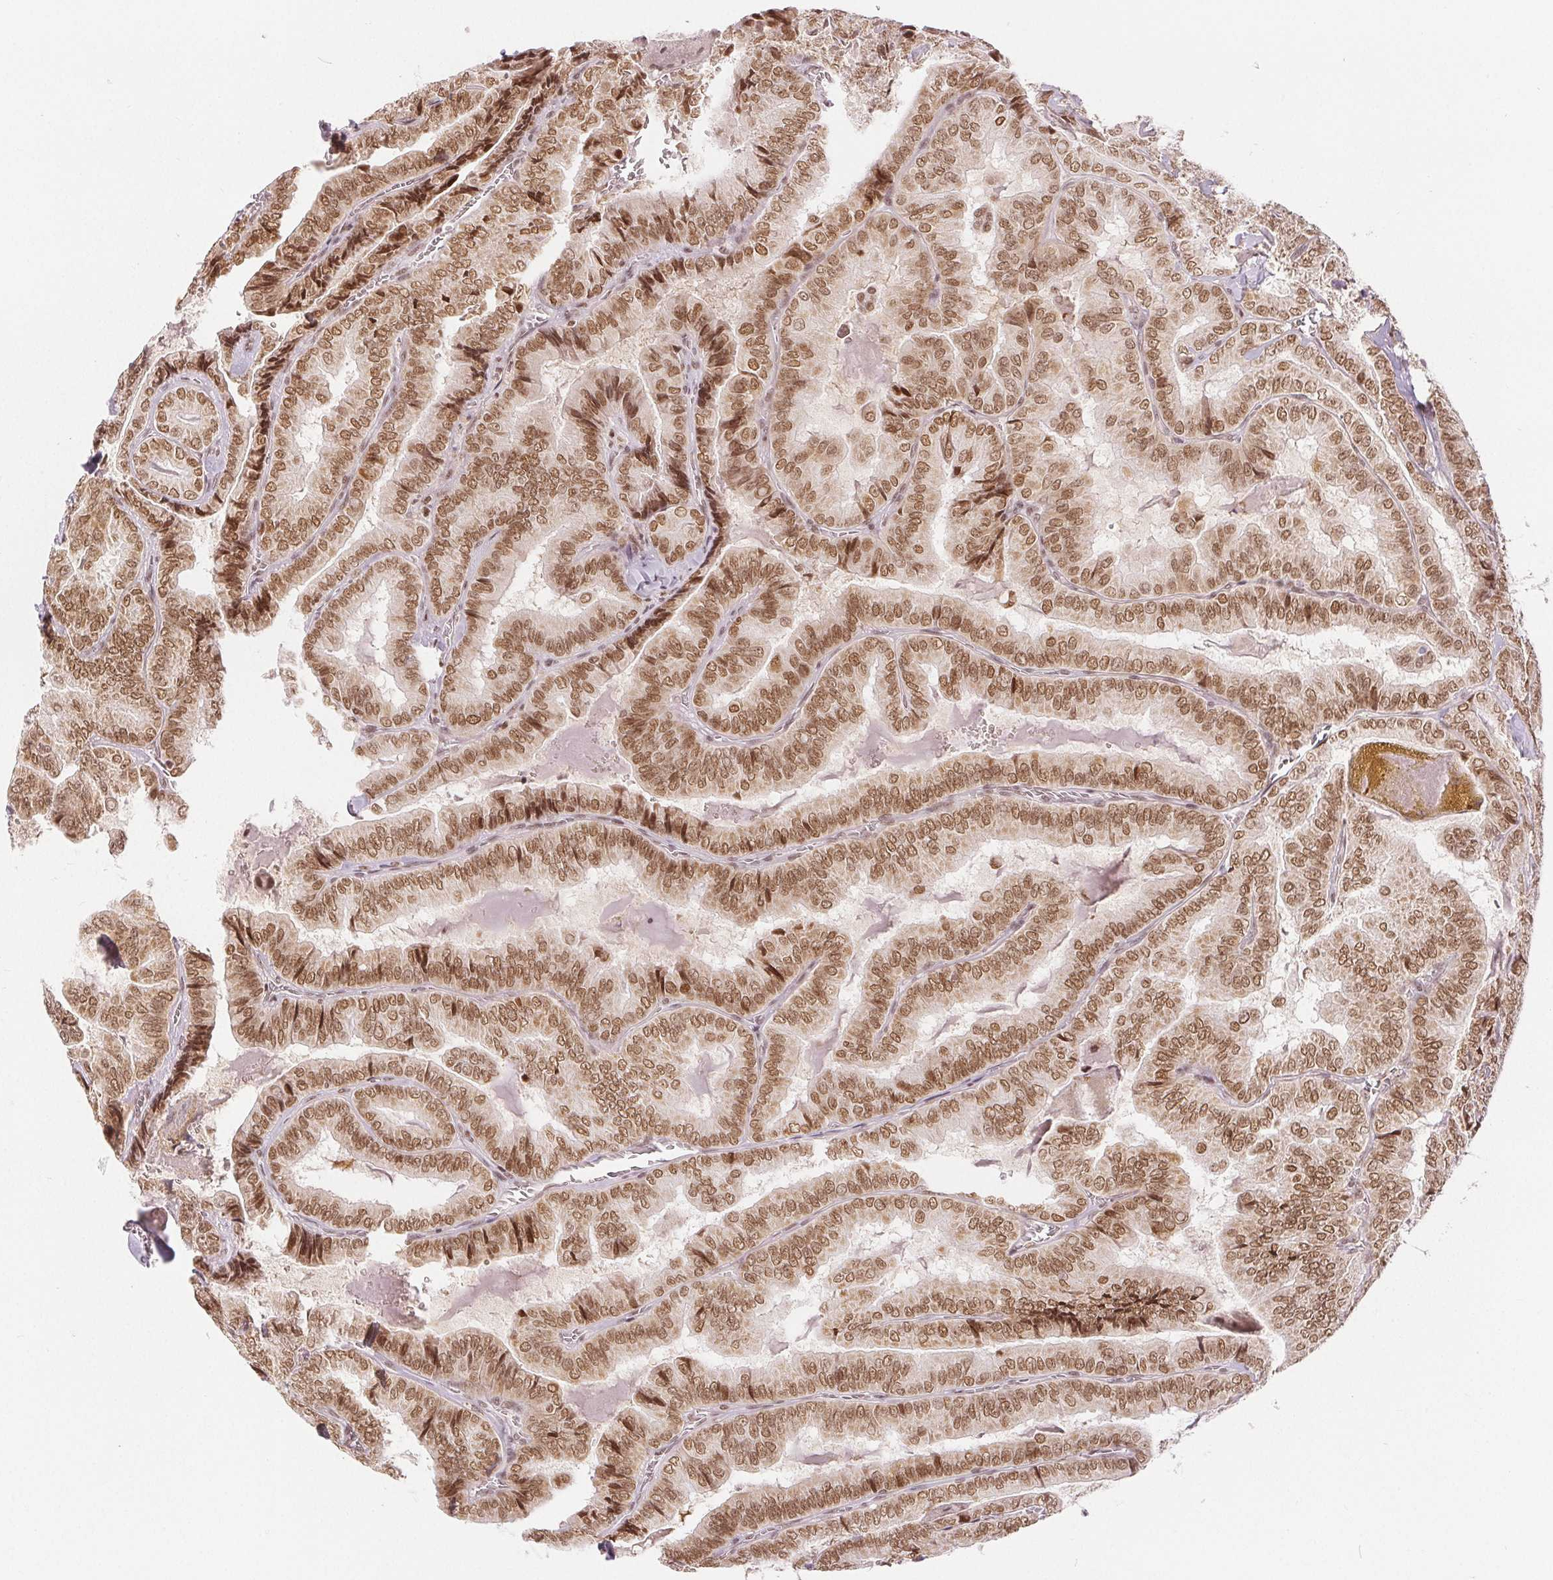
{"staining": {"intensity": "moderate", "quantity": ">75%", "location": "nuclear"}, "tissue": "thyroid cancer", "cell_type": "Tumor cells", "image_type": "cancer", "snomed": [{"axis": "morphology", "description": "Papillary adenocarcinoma, NOS"}, {"axis": "topography", "description": "Thyroid gland"}], "caption": "Protein analysis of thyroid cancer (papillary adenocarcinoma) tissue displays moderate nuclear positivity in approximately >75% of tumor cells.", "gene": "DEK", "patient": {"sex": "female", "age": 75}}